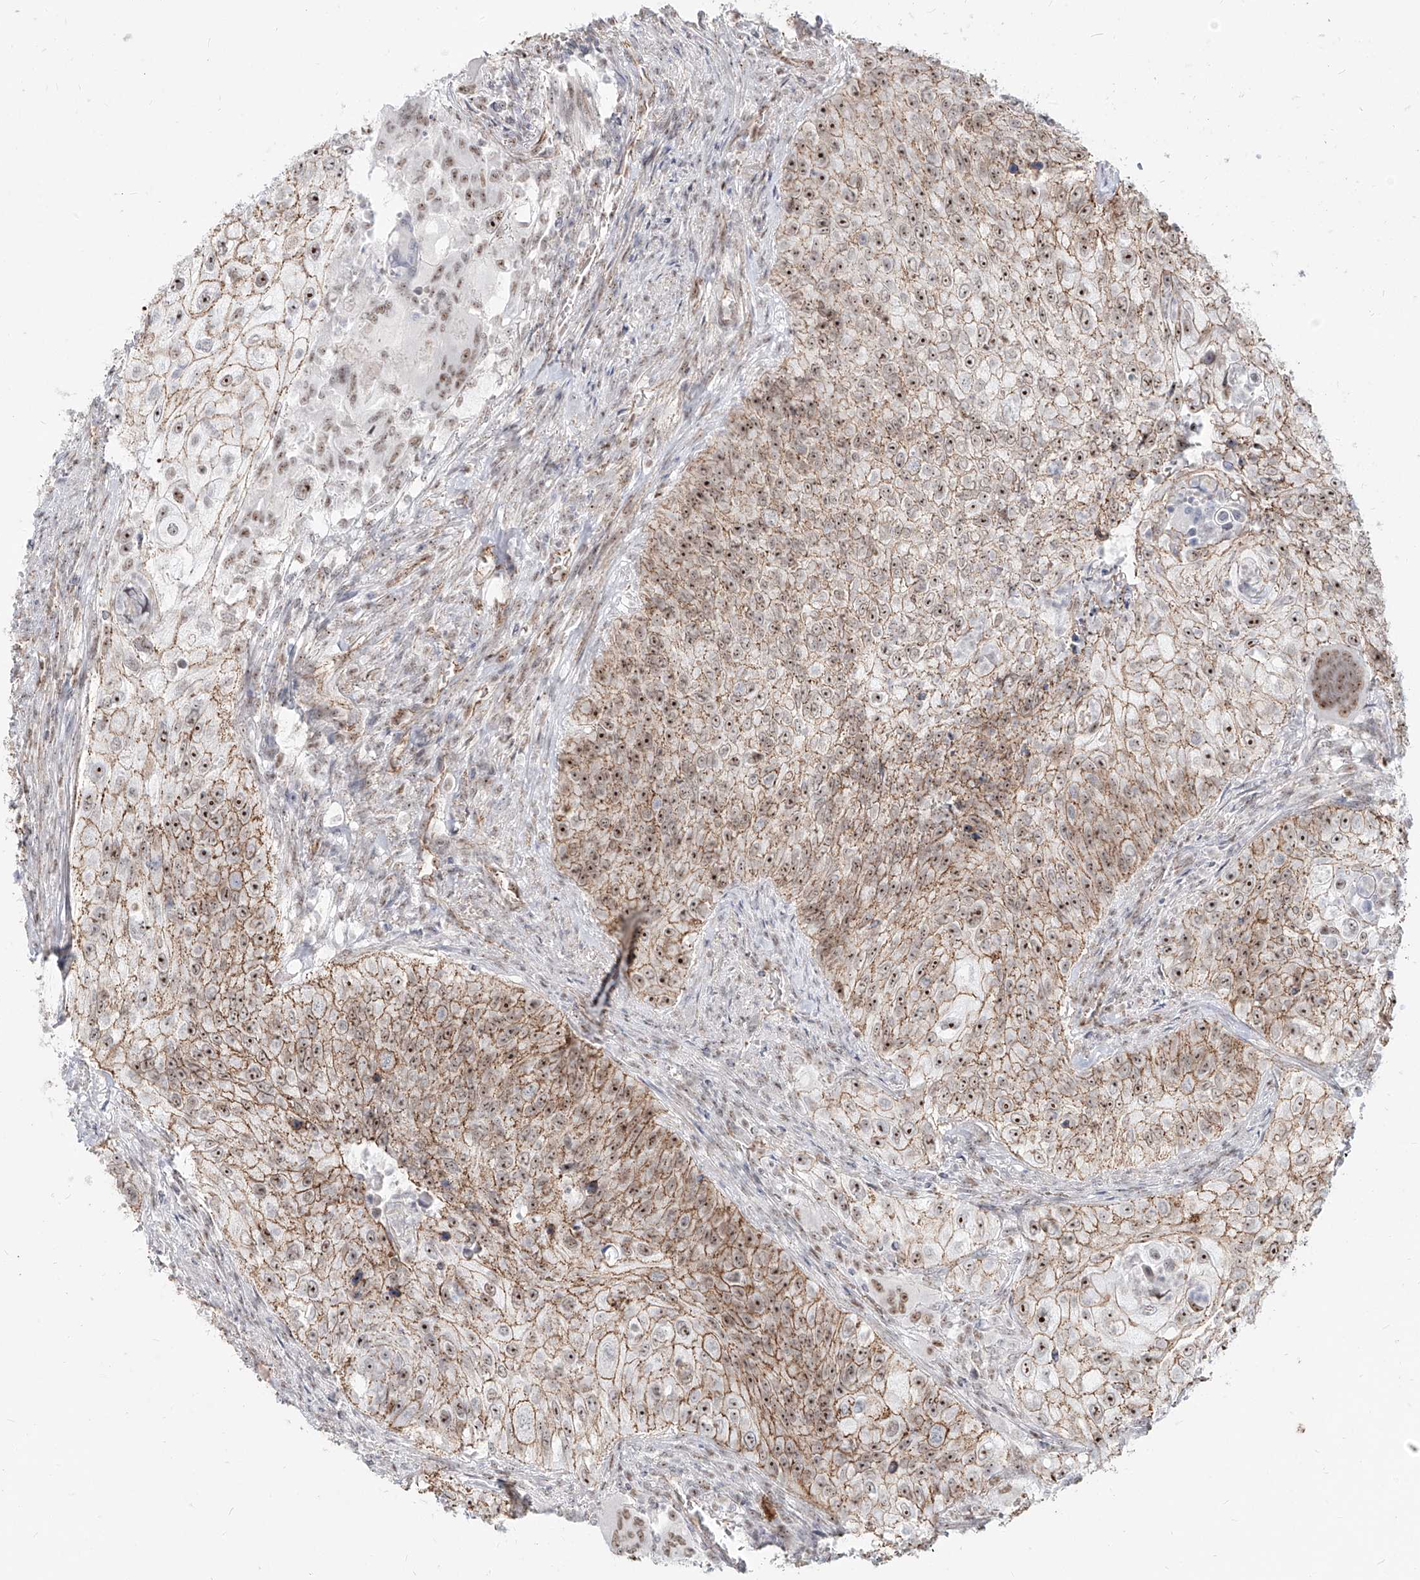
{"staining": {"intensity": "strong", "quantity": ">75%", "location": "cytoplasmic/membranous,nuclear"}, "tissue": "urothelial cancer", "cell_type": "Tumor cells", "image_type": "cancer", "snomed": [{"axis": "morphology", "description": "Urothelial carcinoma, High grade"}, {"axis": "topography", "description": "Urinary bladder"}], "caption": "DAB (3,3'-diaminobenzidine) immunohistochemical staining of urothelial cancer demonstrates strong cytoplasmic/membranous and nuclear protein positivity in about >75% of tumor cells.", "gene": "ZNF710", "patient": {"sex": "female", "age": 60}}